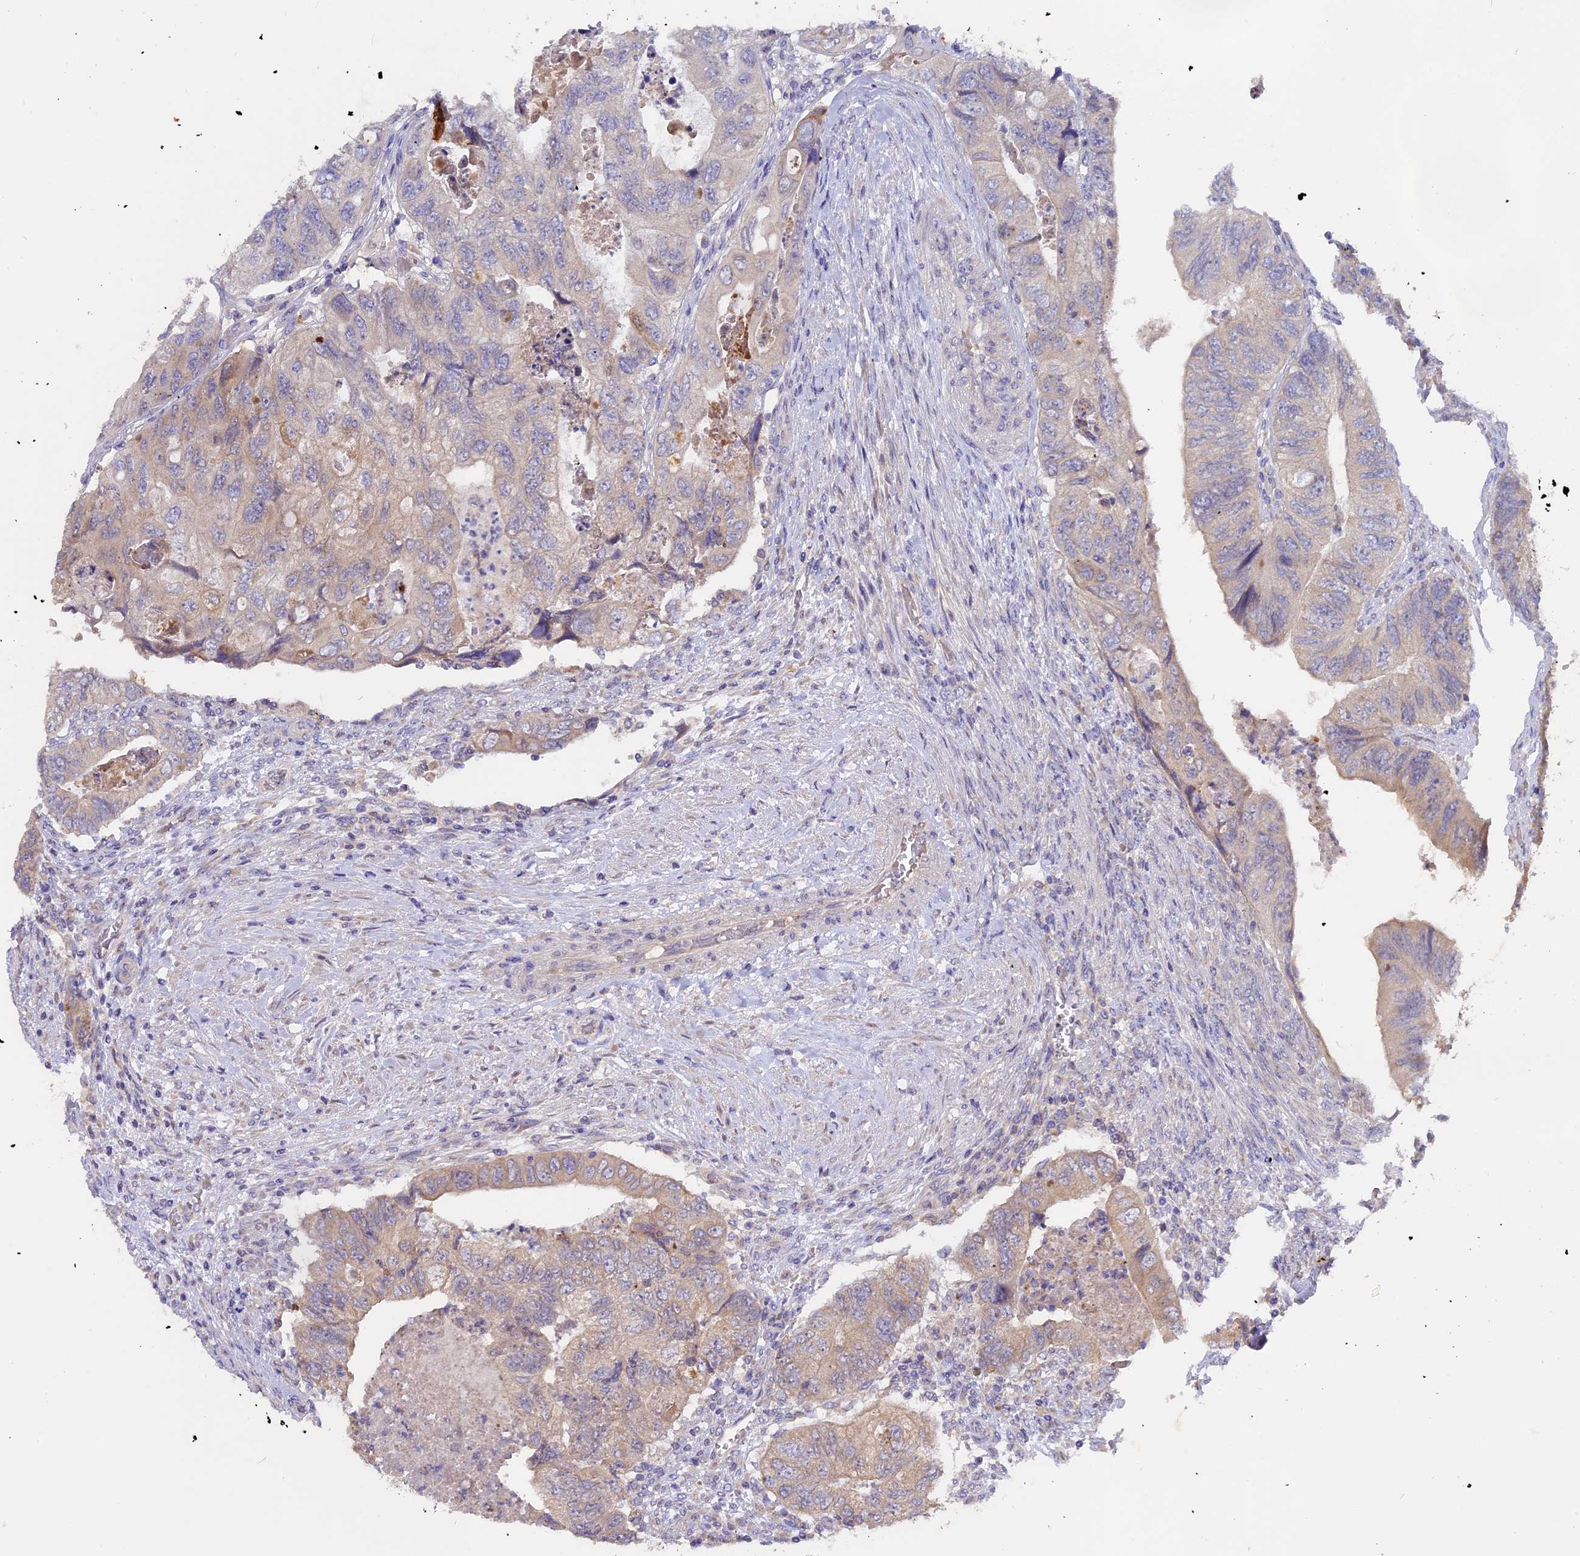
{"staining": {"intensity": "weak", "quantity": "<25%", "location": "cytoplasmic/membranous"}, "tissue": "colorectal cancer", "cell_type": "Tumor cells", "image_type": "cancer", "snomed": [{"axis": "morphology", "description": "Adenocarcinoma, NOS"}, {"axis": "topography", "description": "Rectum"}], "caption": "Immunohistochemistry (IHC) of colorectal adenocarcinoma displays no positivity in tumor cells. (DAB immunohistochemistry, high magnification).", "gene": "MEMO1", "patient": {"sex": "male", "age": 63}}